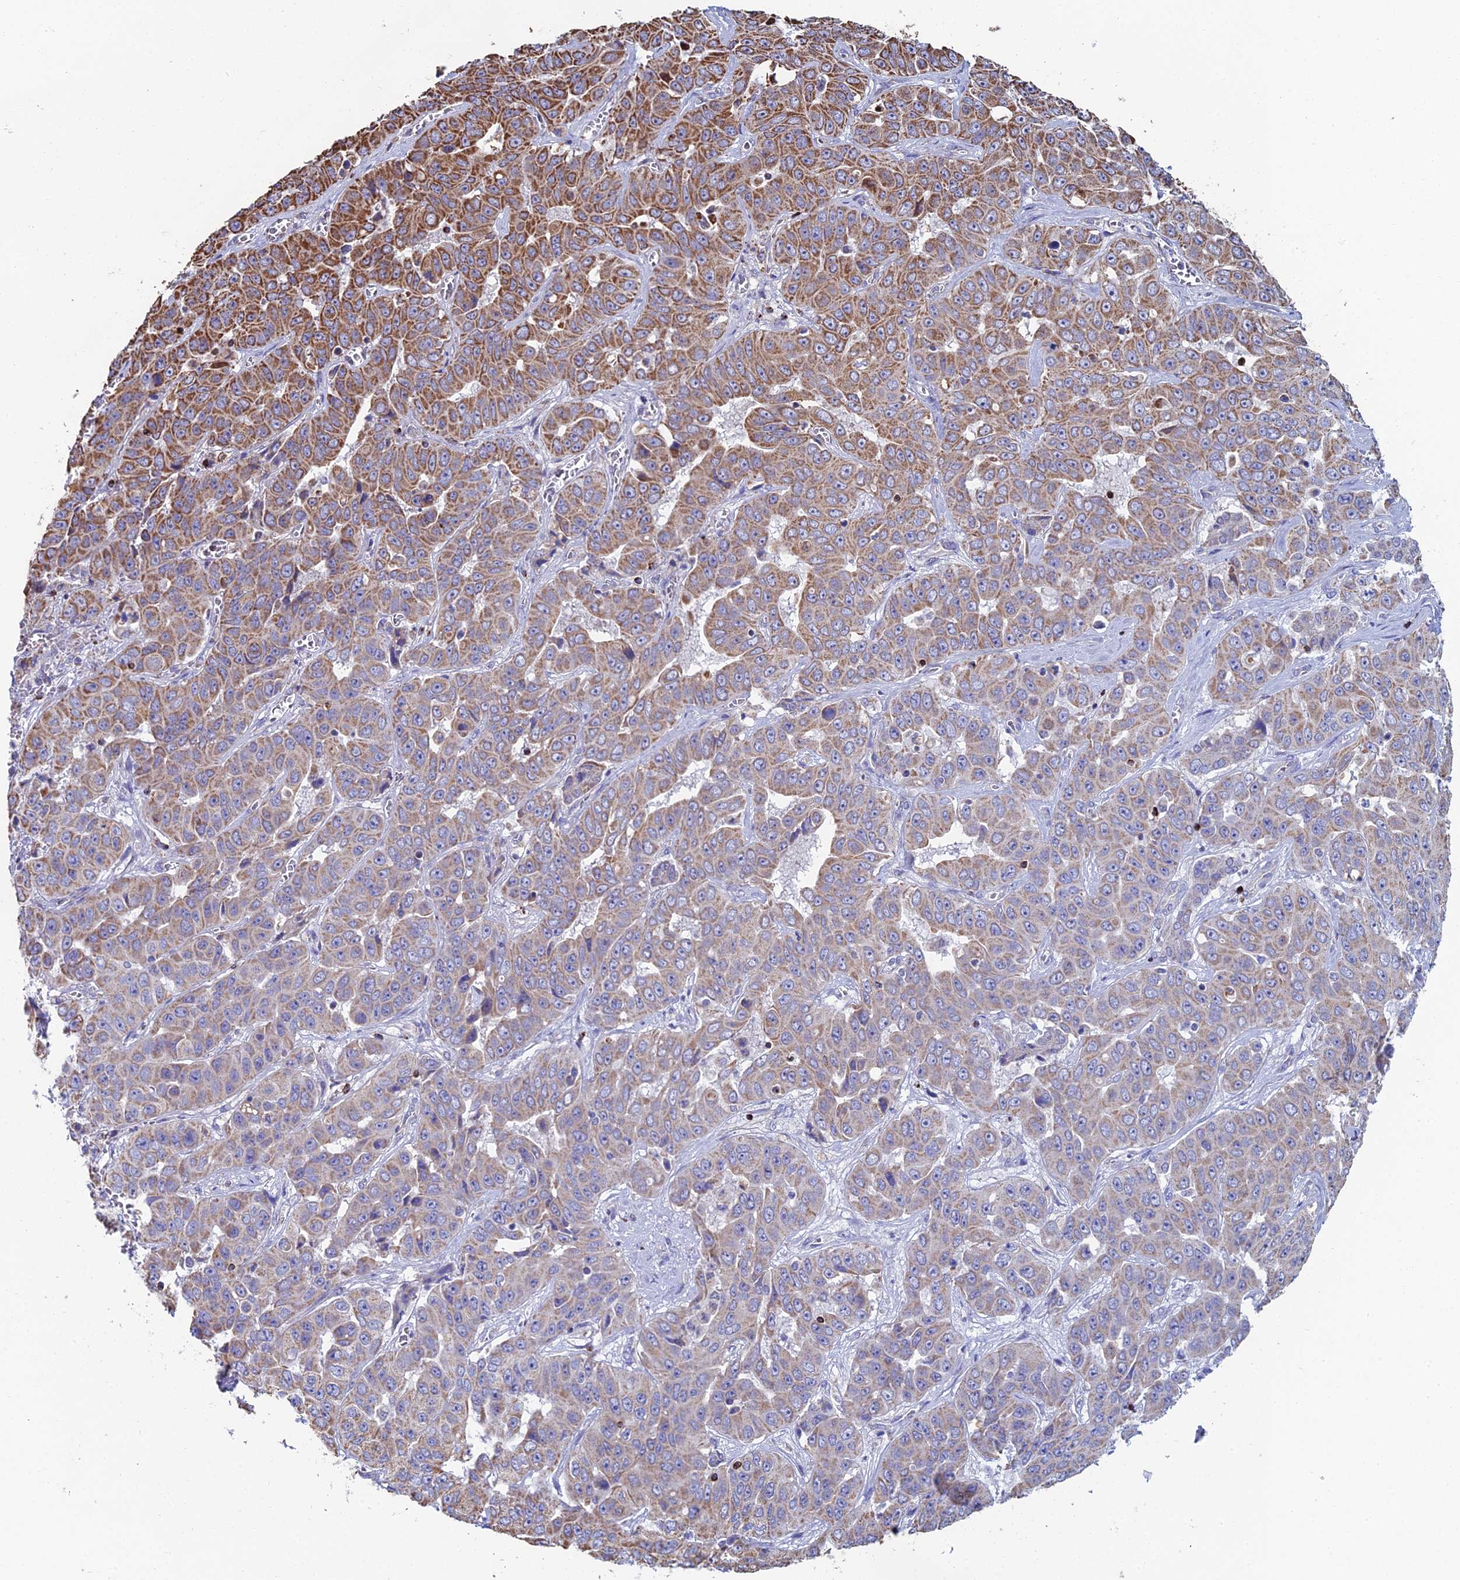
{"staining": {"intensity": "moderate", "quantity": "25%-75%", "location": "cytoplasmic/membranous"}, "tissue": "liver cancer", "cell_type": "Tumor cells", "image_type": "cancer", "snomed": [{"axis": "morphology", "description": "Cholangiocarcinoma"}, {"axis": "topography", "description": "Liver"}], "caption": "This micrograph exhibits cholangiocarcinoma (liver) stained with immunohistochemistry to label a protein in brown. The cytoplasmic/membranous of tumor cells show moderate positivity for the protein. Nuclei are counter-stained blue.", "gene": "SPOCK2", "patient": {"sex": "female", "age": 52}}